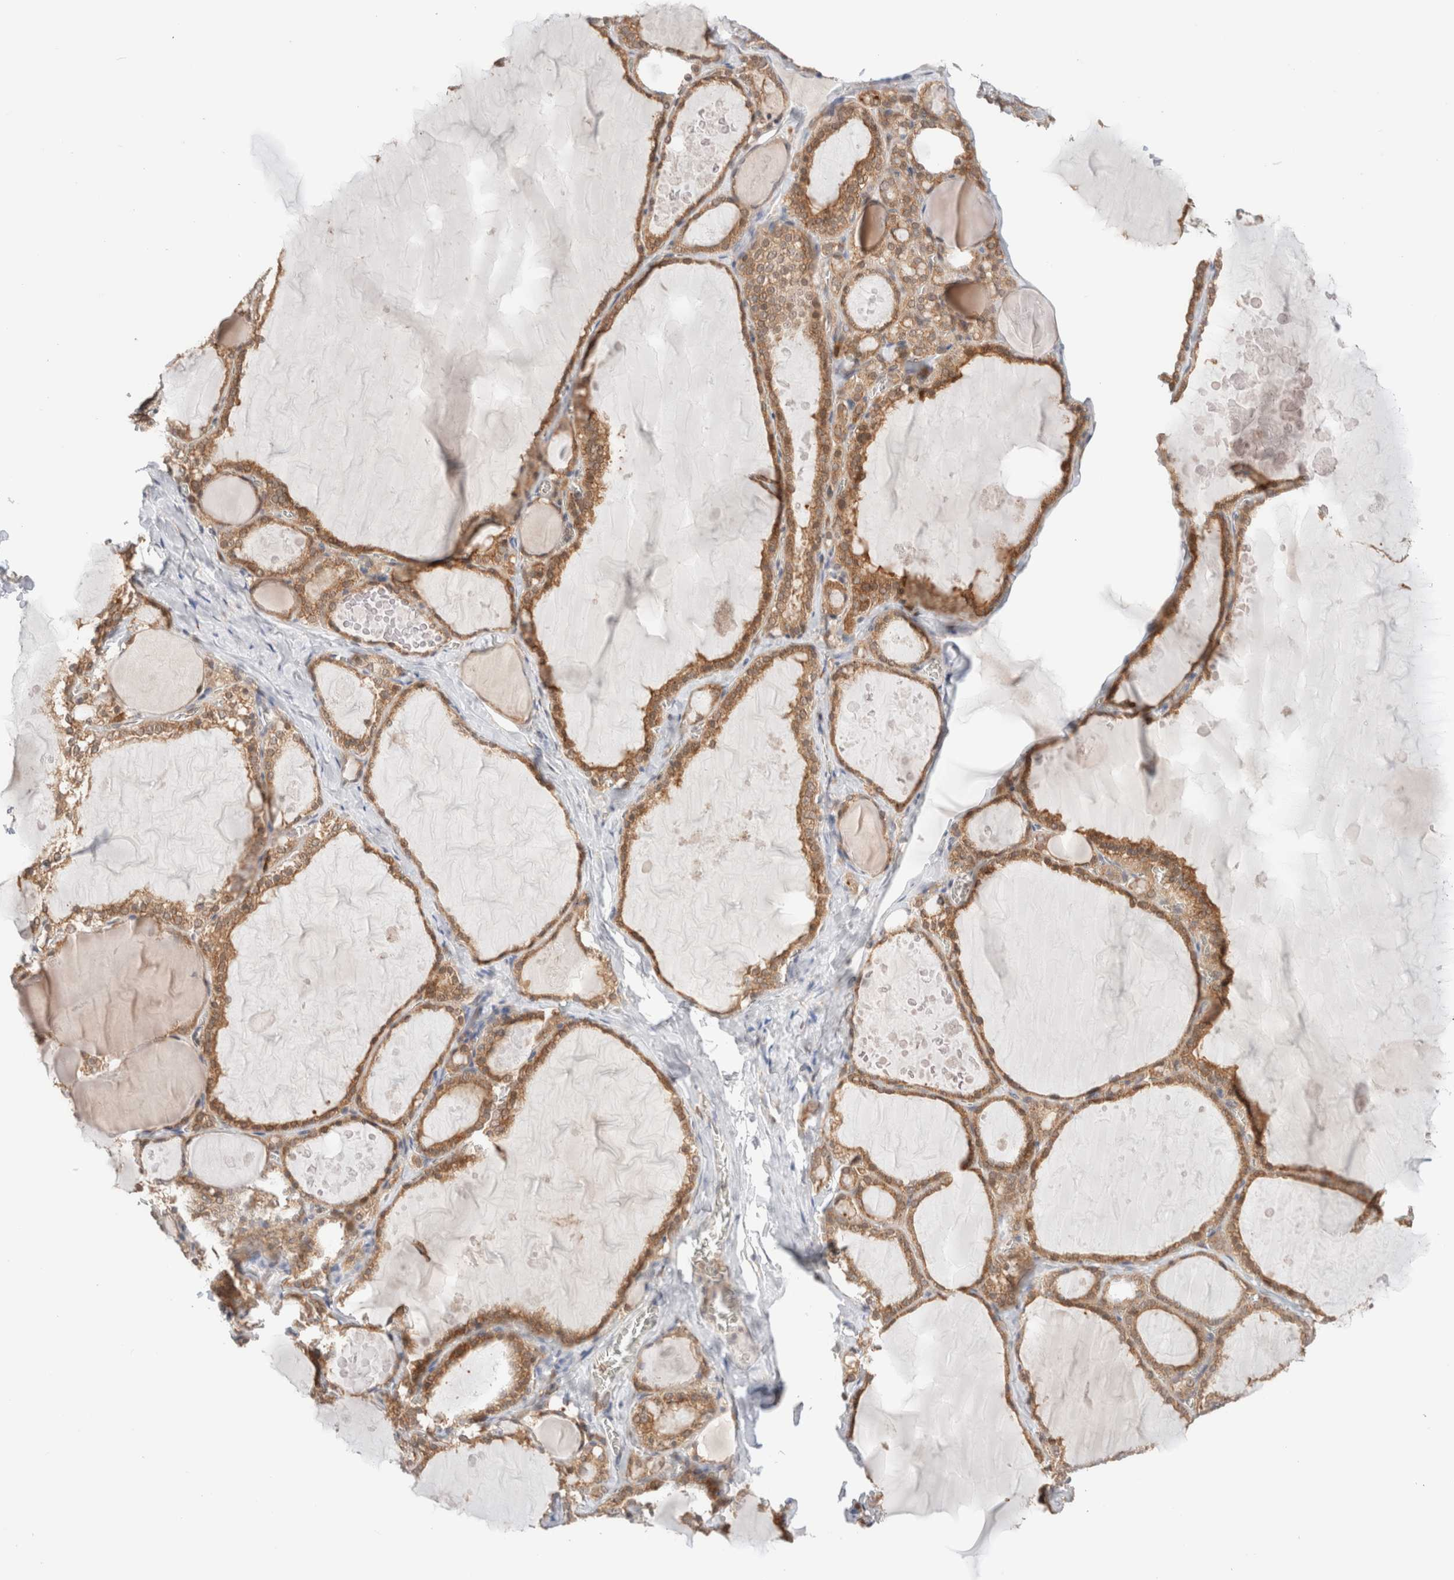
{"staining": {"intensity": "moderate", "quantity": ">75%", "location": "cytoplasmic/membranous"}, "tissue": "thyroid gland", "cell_type": "Glandular cells", "image_type": "normal", "snomed": [{"axis": "morphology", "description": "Normal tissue, NOS"}, {"axis": "topography", "description": "Thyroid gland"}], "caption": "A photomicrograph showing moderate cytoplasmic/membranous expression in about >75% of glandular cells in benign thyroid gland, as visualized by brown immunohistochemical staining.", "gene": "XKR4", "patient": {"sex": "male", "age": 56}}